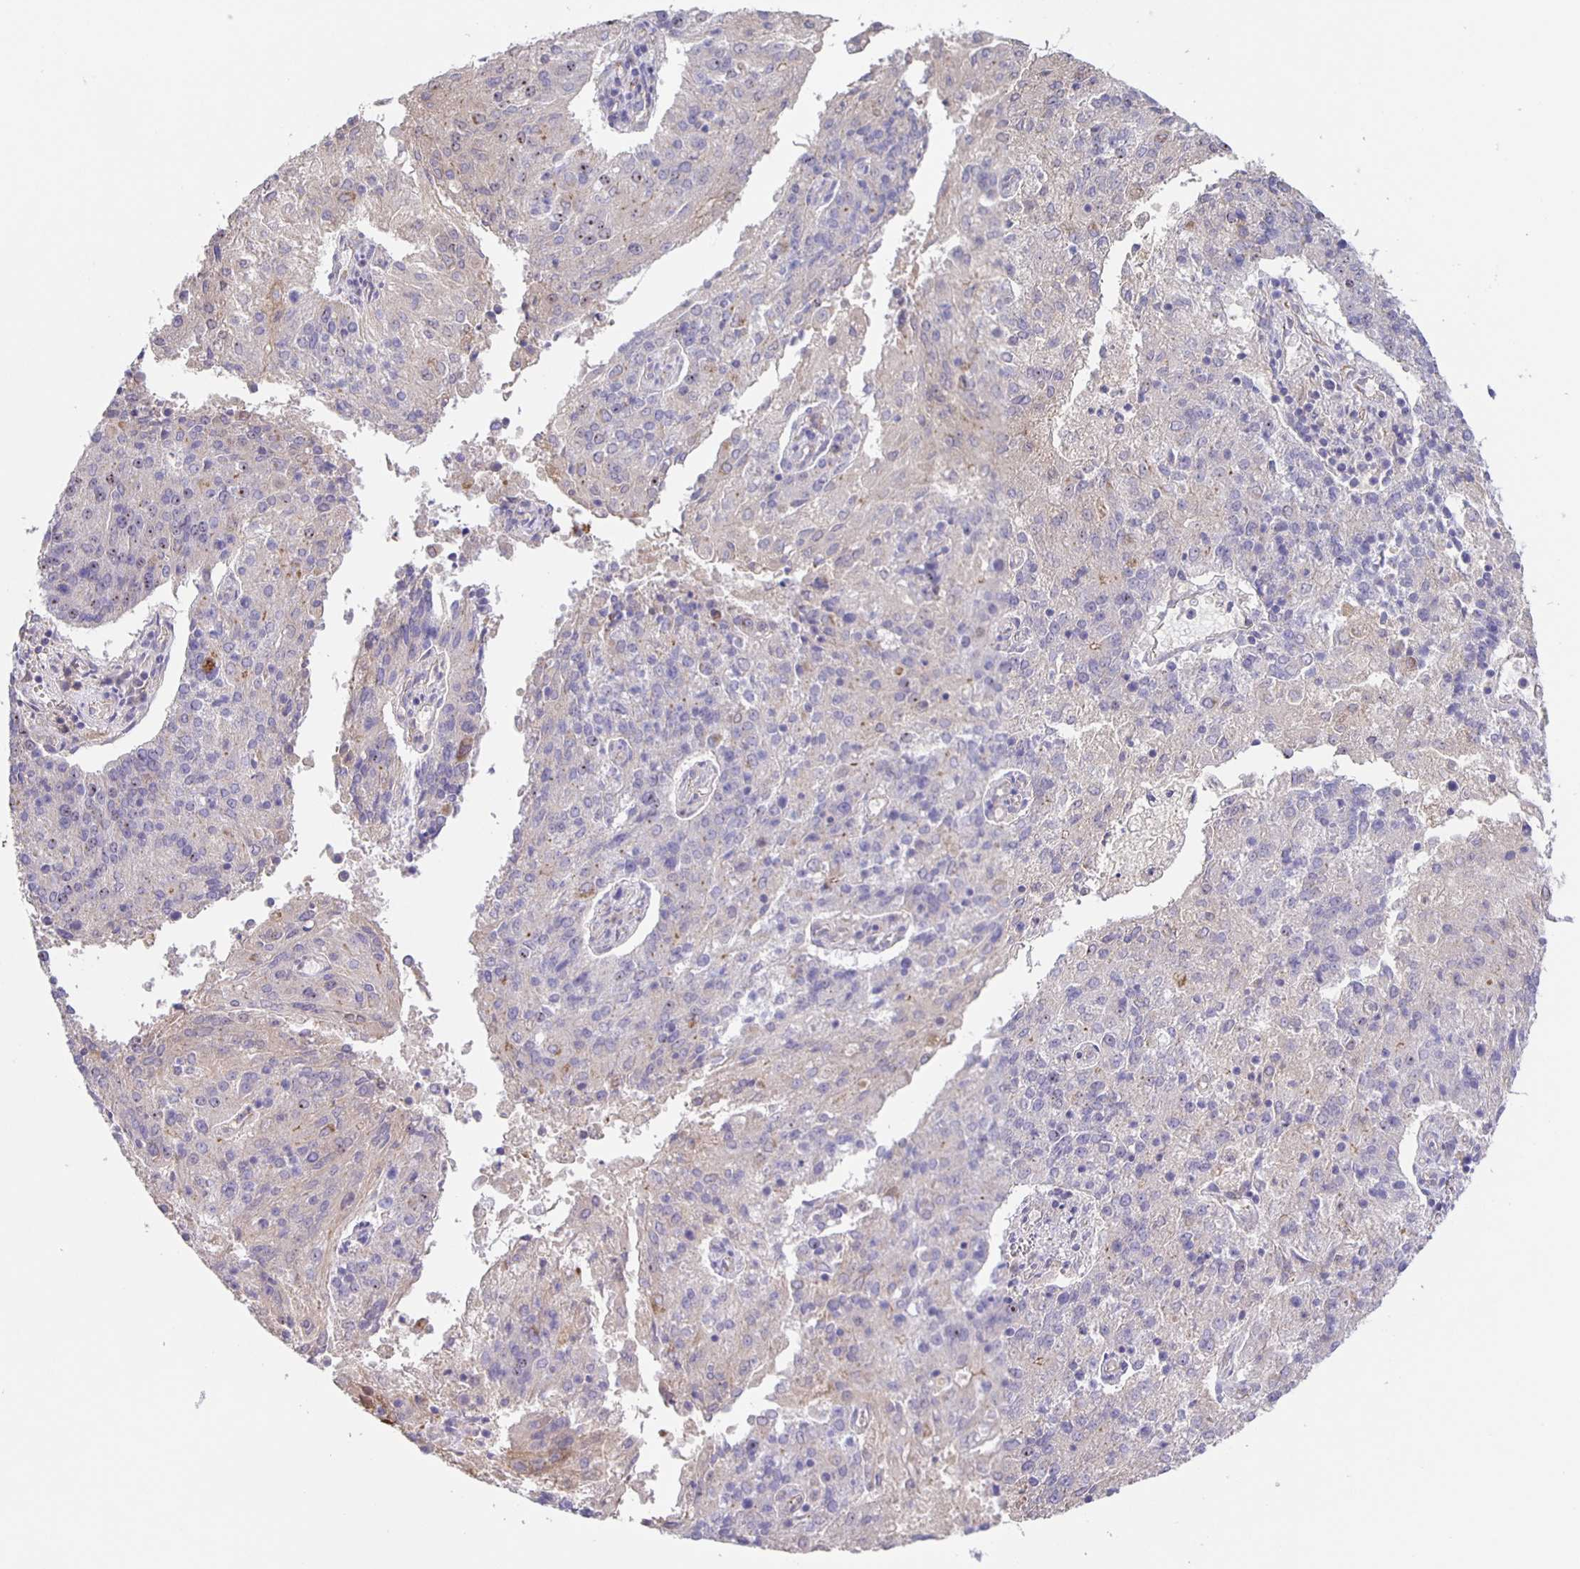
{"staining": {"intensity": "negative", "quantity": "none", "location": "none"}, "tissue": "endometrial cancer", "cell_type": "Tumor cells", "image_type": "cancer", "snomed": [{"axis": "morphology", "description": "Adenocarcinoma, NOS"}, {"axis": "topography", "description": "Endometrium"}], "caption": "High magnification brightfield microscopy of adenocarcinoma (endometrial) stained with DAB (brown) and counterstained with hematoxylin (blue): tumor cells show no significant positivity.", "gene": "JMJD4", "patient": {"sex": "female", "age": 82}}